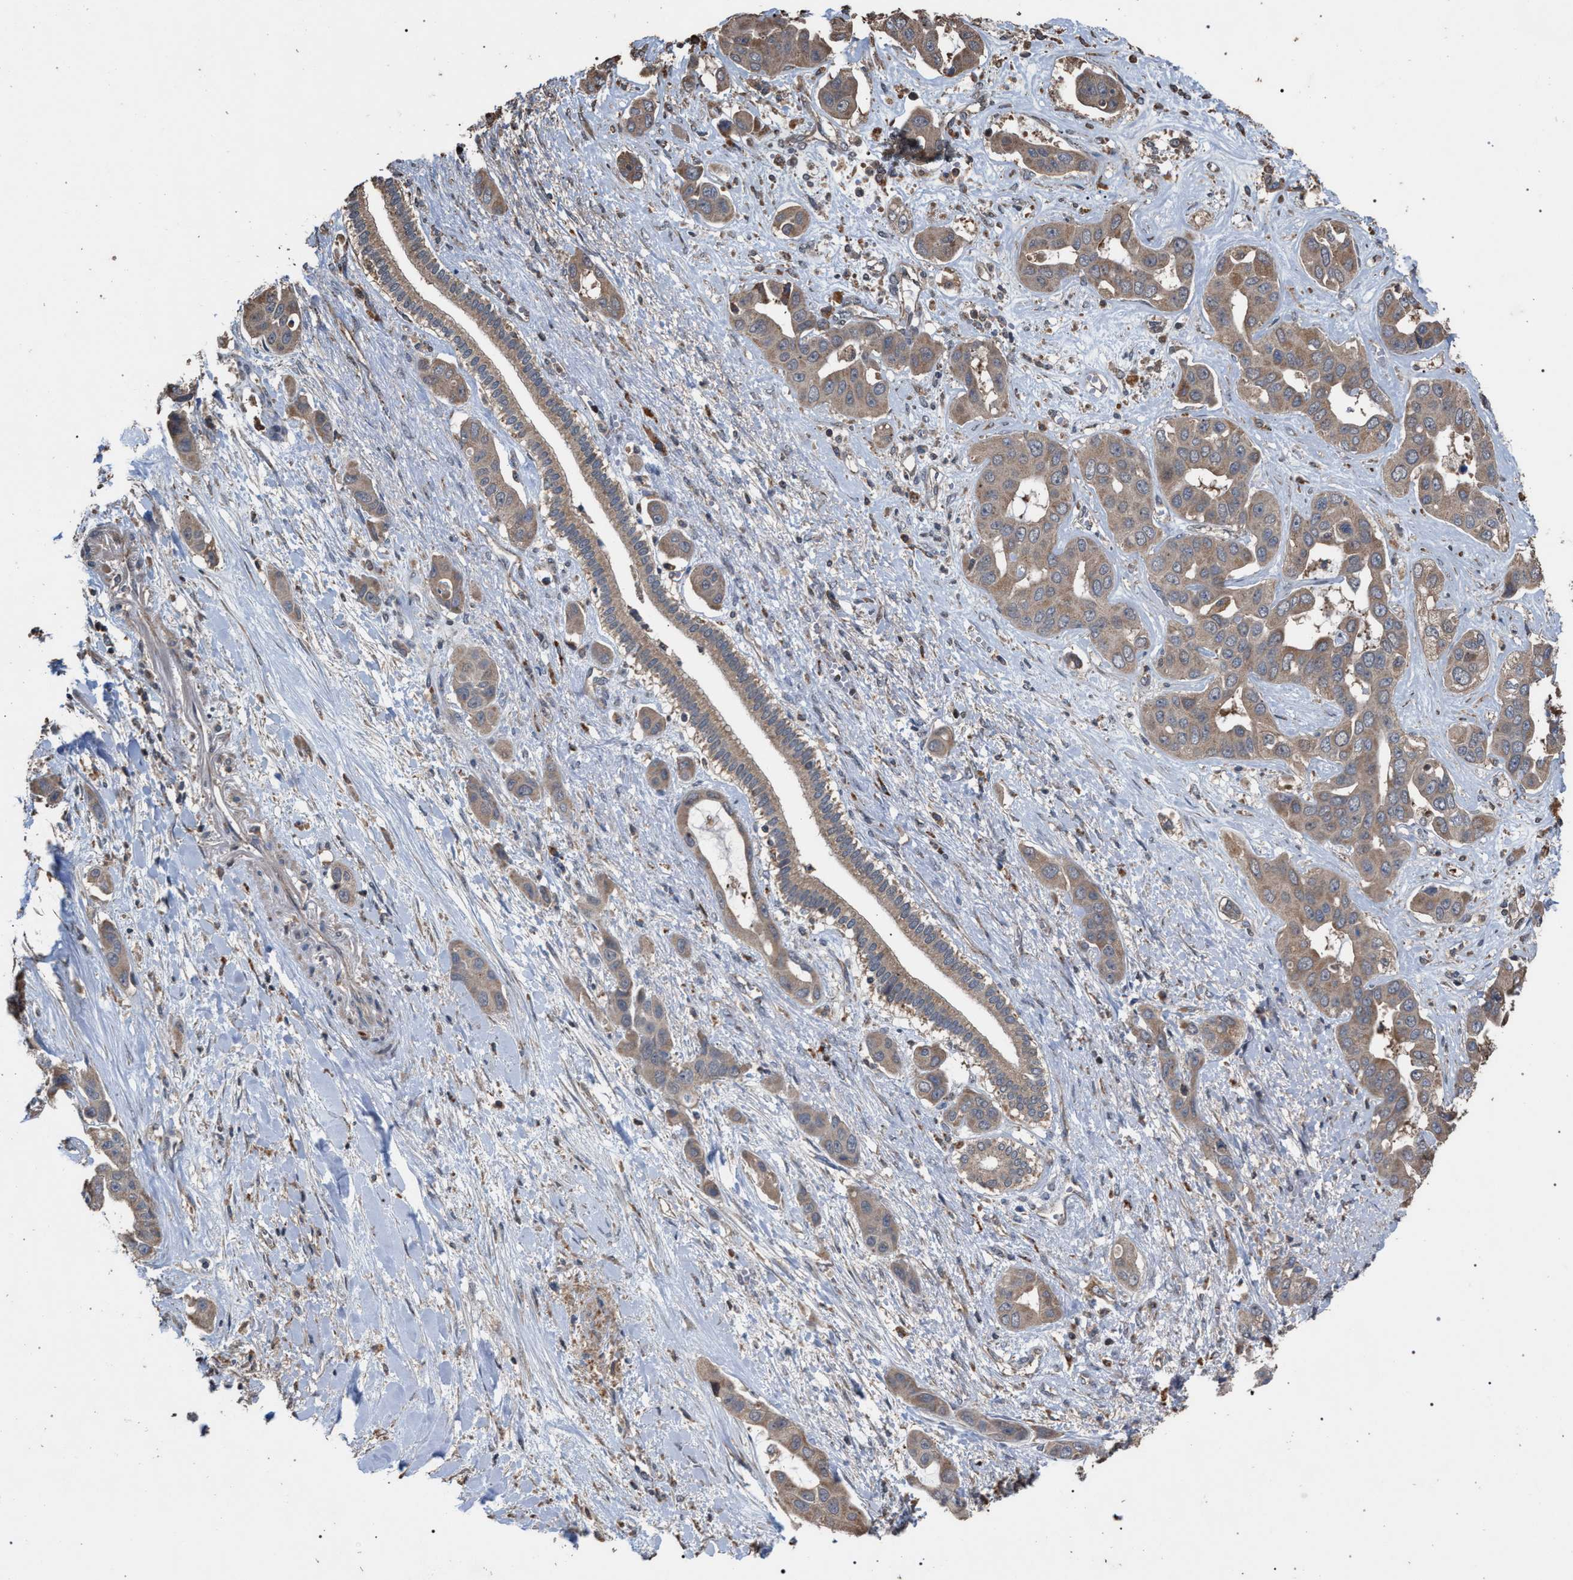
{"staining": {"intensity": "weak", "quantity": ">75%", "location": "cytoplasmic/membranous"}, "tissue": "liver cancer", "cell_type": "Tumor cells", "image_type": "cancer", "snomed": [{"axis": "morphology", "description": "Cholangiocarcinoma"}, {"axis": "topography", "description": "Liver"}], "caption": "A brown stain shows weak cytoplasmic/membranous staining of a protein in liver cancer tumor cells. (DAB = brown stain, brightfield microscopy at high magnification).", "gene": "NAA35", "patient": {"sex": "female", "age": 52}}